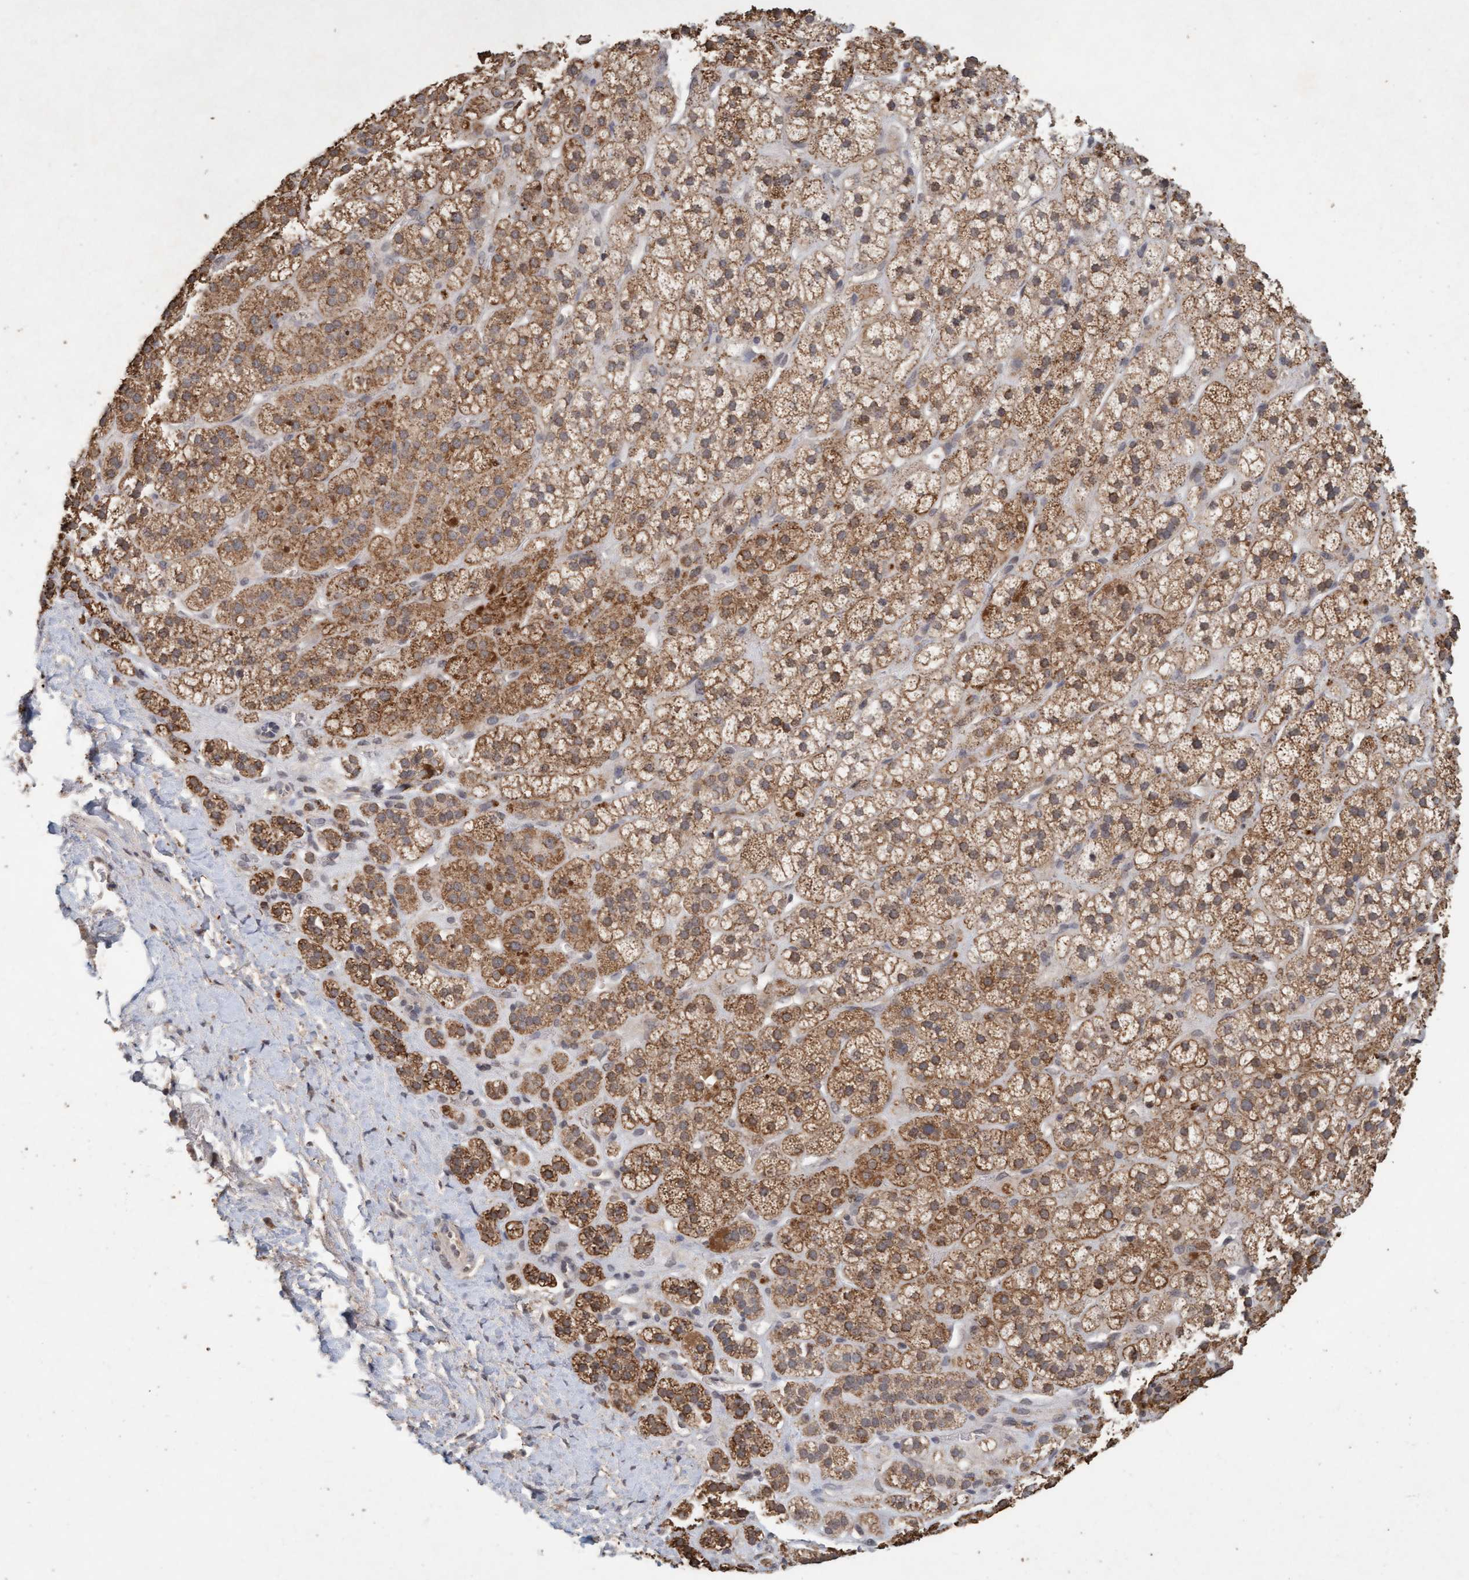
{"staining": {"intensity": "strong", "quantity": ">75%", "location": "cytoplasmic/membranous"}, "tissue": "adrenal gland", "cell_type": "Glandular cells", "image_type": "normal", "snomed": [{"axis": "morphology", "description": "Normal tissue, NOS"}, {"axis": "topography", "description": "Adrenal gland"}], "caption": "A high-resolution photomicrograph shows immunohistochemistry staining of unremarkable adrenal gland, which demonstrates strong cytoplasmic/membranous expression in about >75% of glandular cells.", "gene": "VSIG8", "patient": {"sex": "male", "age": 56}}